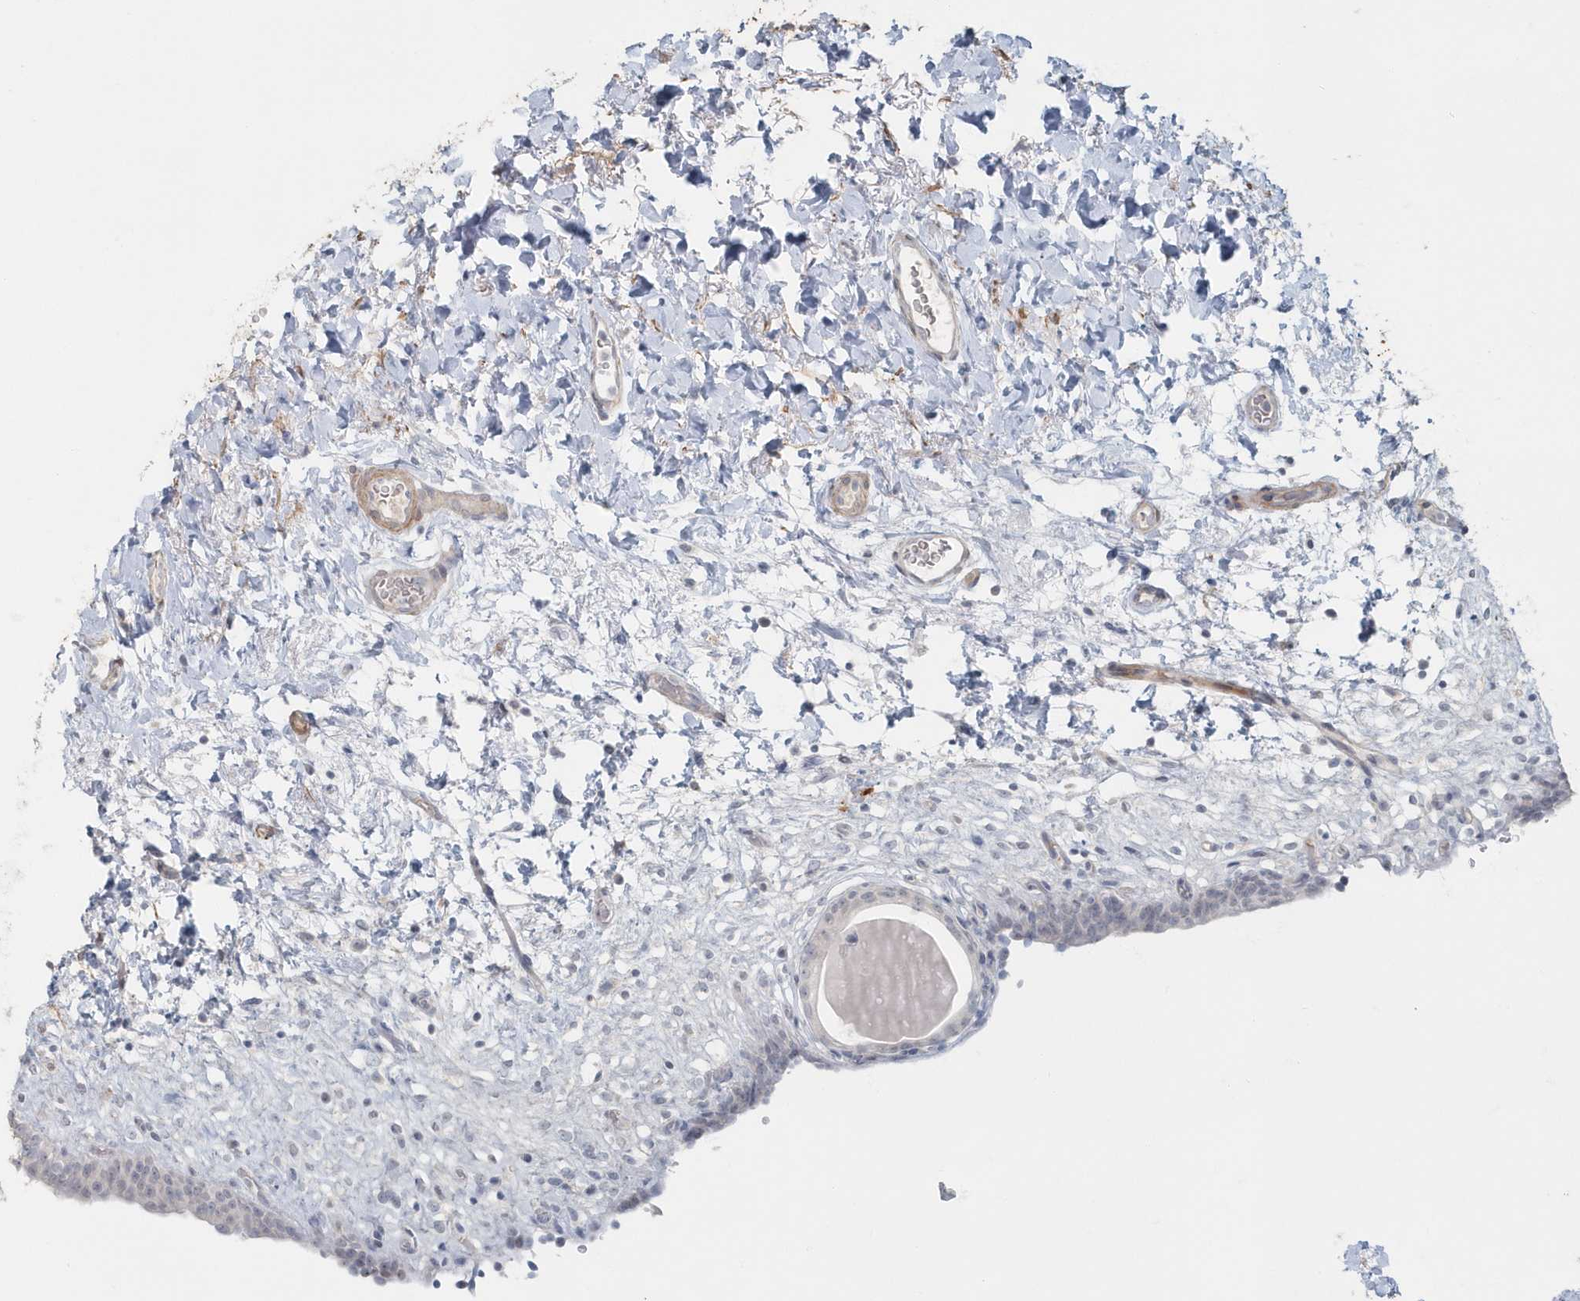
{"staining": {"intensity": "negative", "quantity": "none", "location": "none"}, "tissue": "urinary bladder", "cell_type": "Urothelial cells", "image_type": "normal", "snomed": [{"axis": "morphology", "description": "Normal tissue, NOS"}, {"axis": "topography", "description": "Urinary bladder"}], "caption": "This micrograph is of normal urinary bladder stained with immunohistochemistry to label a protein in brown with the nuclei are counter-stained blue. There is no expression in urothelial cells.", "gene": "MYOT", "patient": {"sex": "male", "age": 83}}